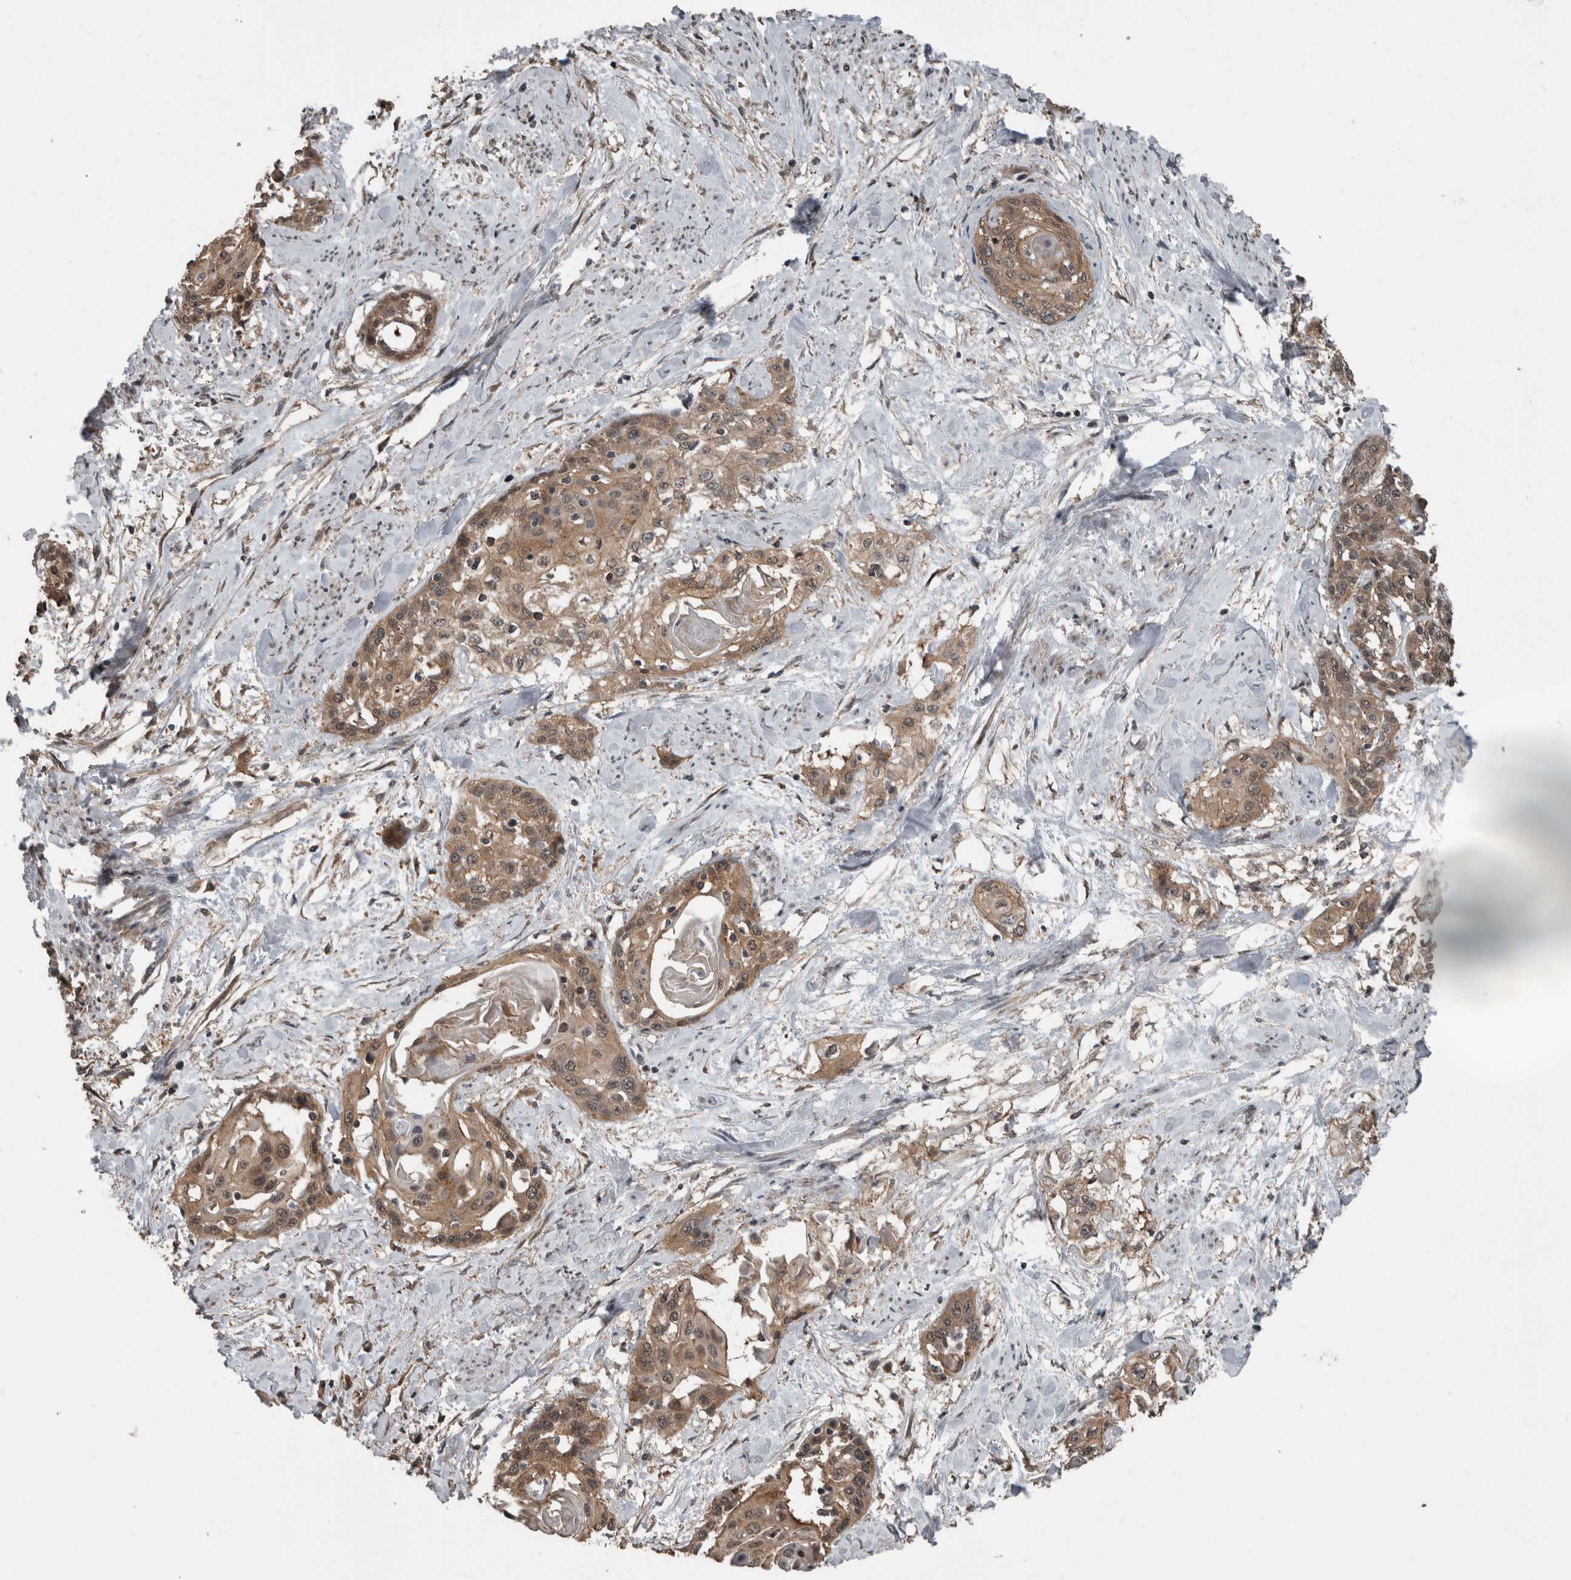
{"staining": {"intensity": "moderate", "quantity": ">75%", "location": "cytoplasmic/membranous"}, "tissue": "cervical cancer", "cell_type": "Tumor cells", "image_type": "cancer", "snomed": [{"axis": "morphology", "description": "Squamous cell carcinoma, NOS"}, {"axis": "topography", "description": "Cervix"}], "caption": "Immunohistochemistry (IHC) (DAB (3,3'-diaminobenzidine)) staining of human cervical squamous cell carcinoma shows moderate cytoplasmic/membranous protein staining in about >75% of tumor cells.", "gene": "RIOK3", "patient": {"sex": "female", "age": 57}}